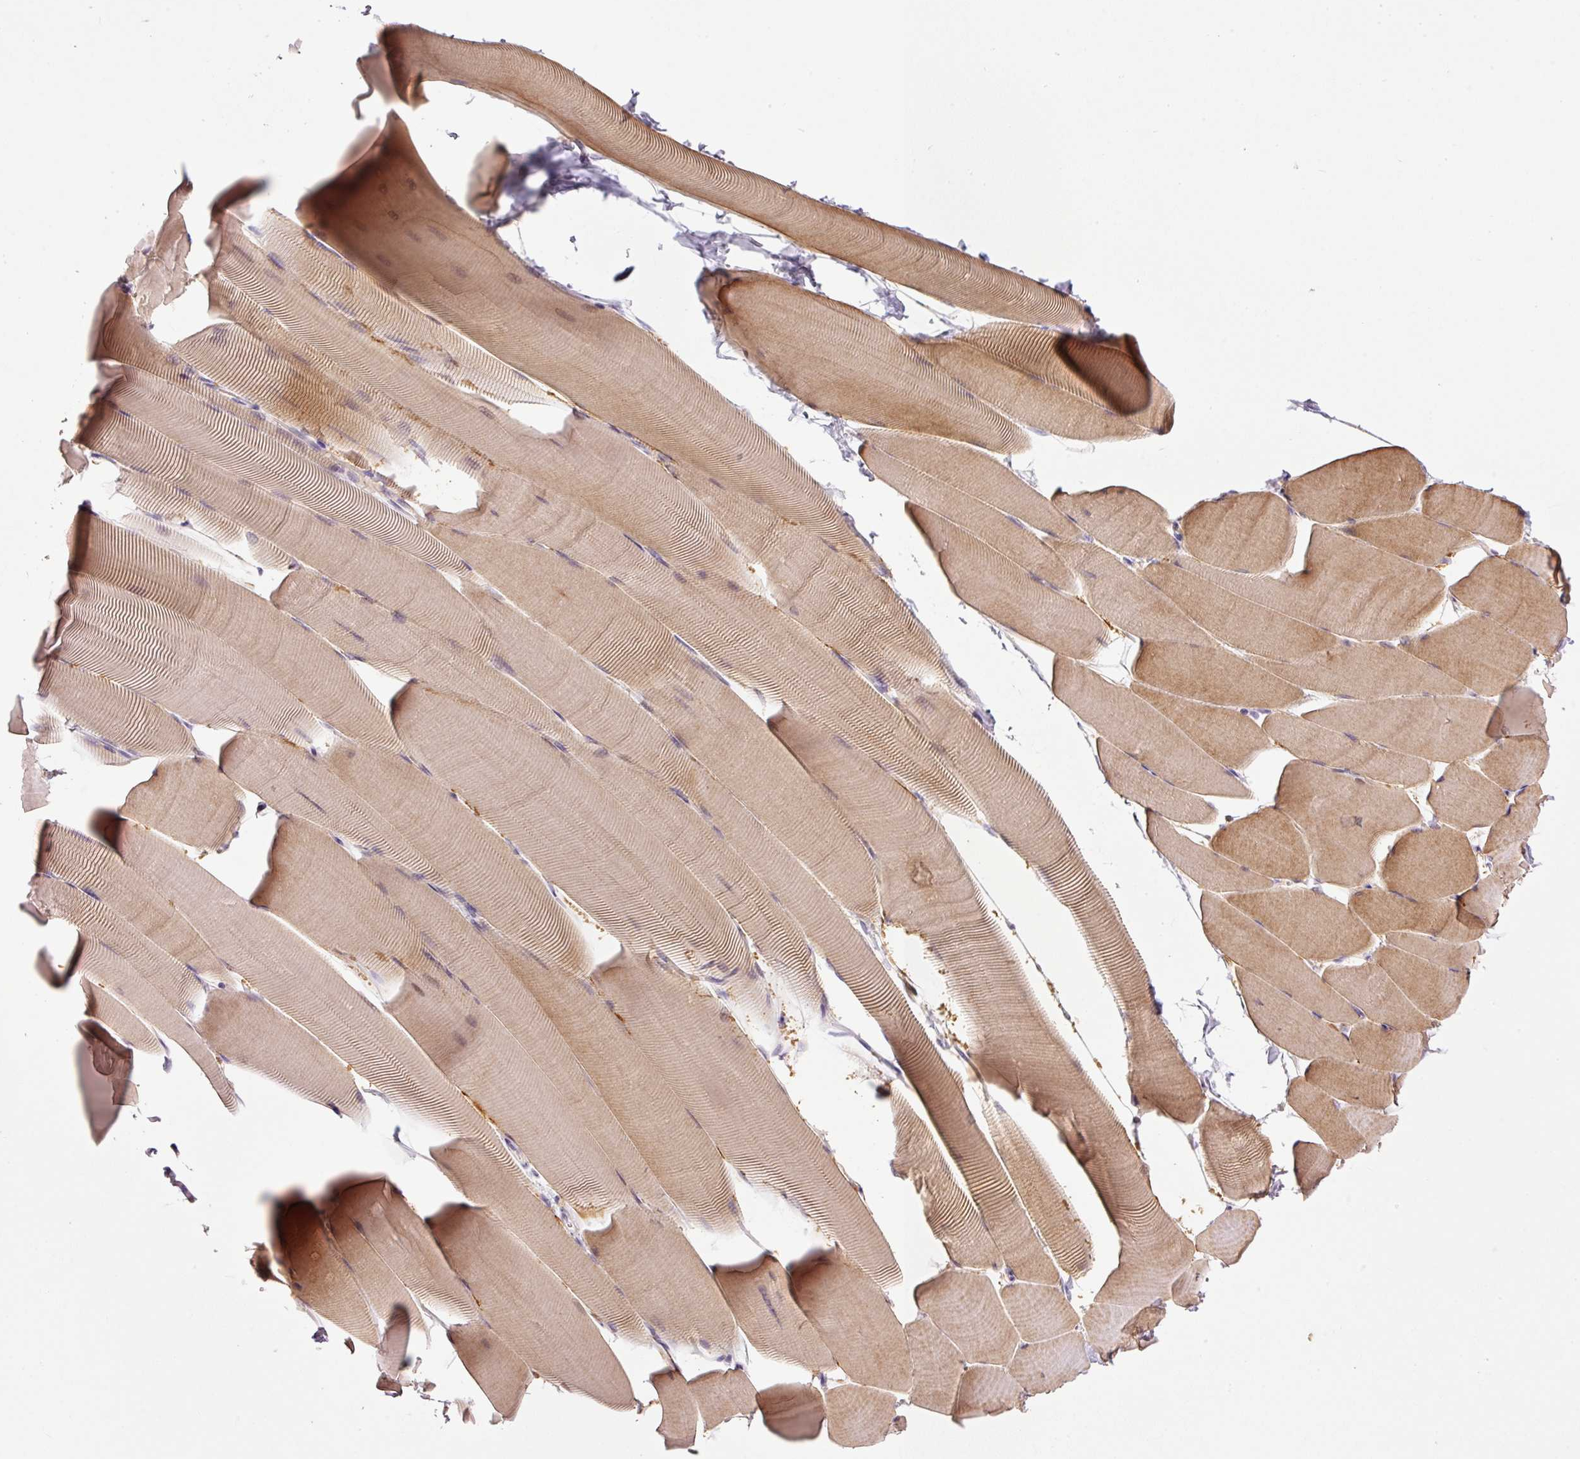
{"staining": {"intensity": "moderate", "quantity": "25%-75%", "location": "cytoplasmic/membranous"}, "tissue": "skeletal muscle", "cell_type": "Myocytes", "image_type": "normal", "snomed": [{"axis": "morphology", "description": "Normal tissue, NOS"}, {"axis": "topography", "description": "Skeletal muscle"}], "caption": "An IHC image of normal tissue is shown. Protein staining in brown highlights moderate cytoplasmic/membranous positivity in skeletal muscle within myocytes. The protein is shown in brown color, while the nuclei are stained blue.", "gene": "KPNA2", "patient": {"sex": "male", "age": 25}}